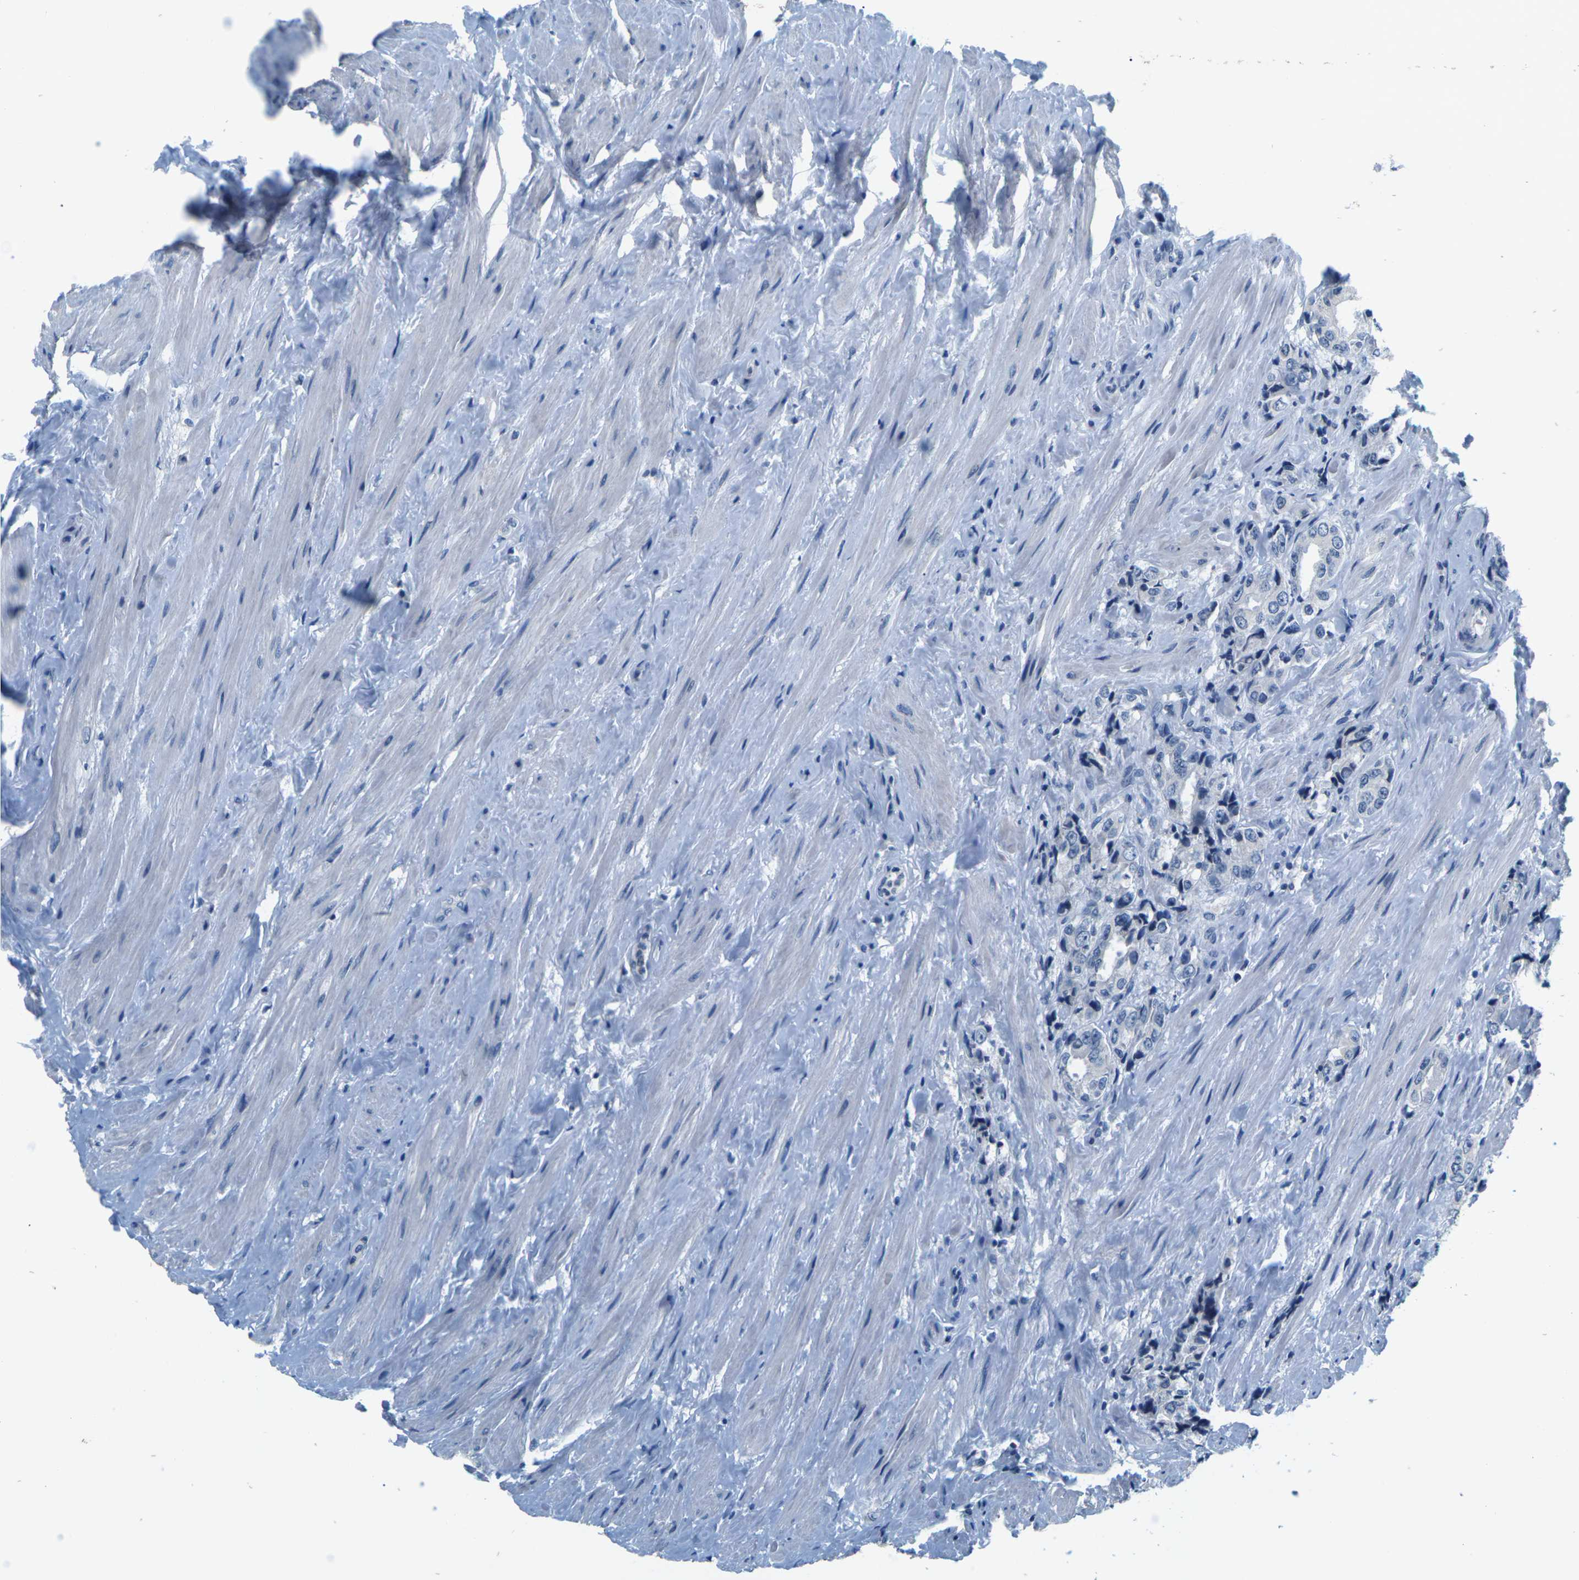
{"staining": {"intensity": "negative", "quantity": "none", "location": "none"}, "tissue": "prostate cancer", "cell_type": "Tumor cells", "image_type": "cancer", "snomed": [{"axis": "morphology", "description": "Adenocarcinoma, High grade"}, {"axis": "topography", "description": "Prostate"}], "caption": "DAB immunohistochemical staining of human prostate adenocarcinoma (high-grade) reveals no significant staining in tumor cells.", "gene": "UMOD", "patient": {"sex": "male", "age": 61}}